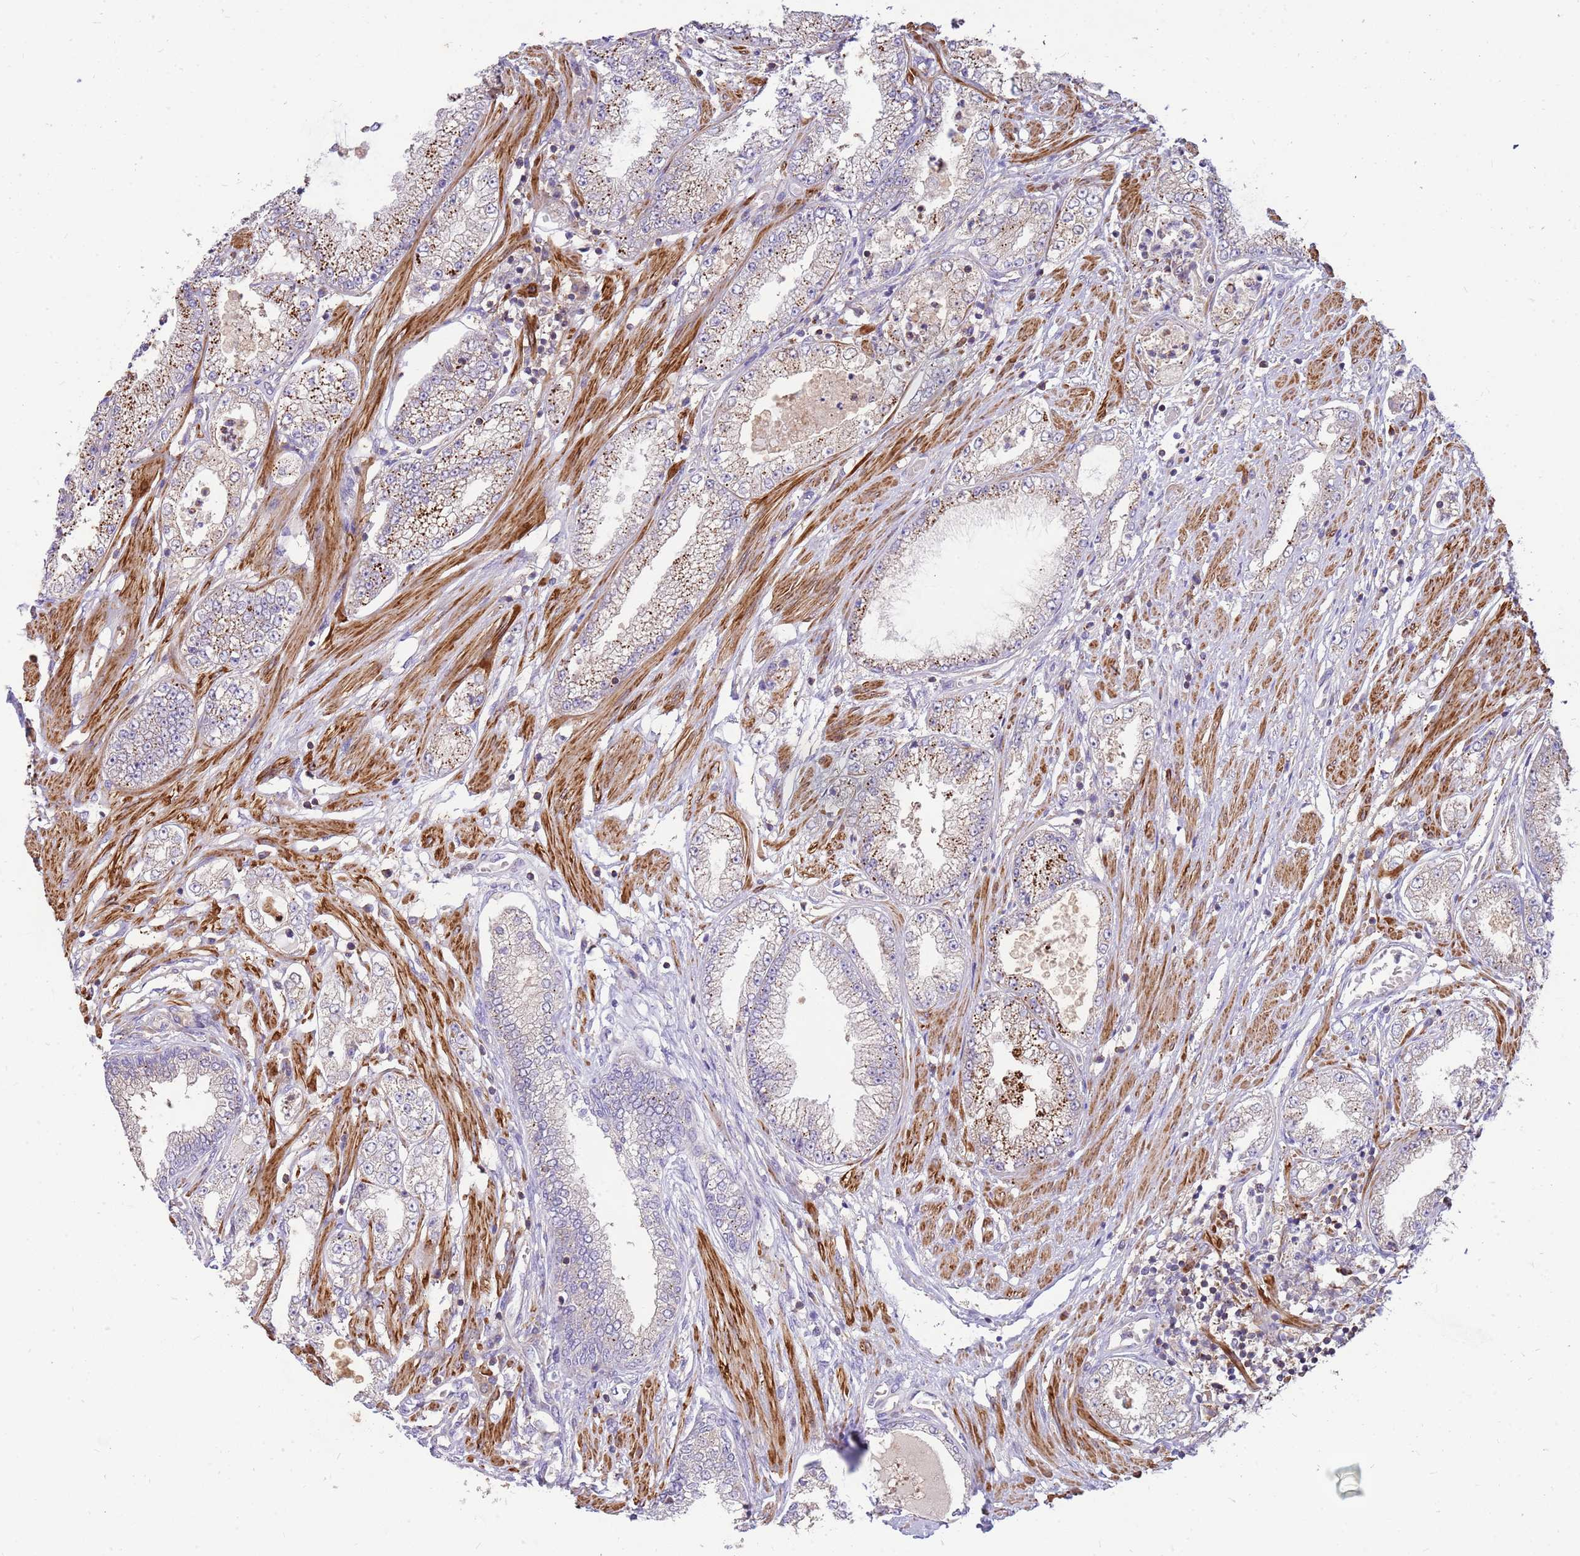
{"staining": {"intensity": "strong", "quantity": "25%-75%", "location": "cytoplasmic/membranous"}, "tissue": "prostate cancer", "cell_type": "Tumor cells", "image_type": "cancer", "snomed": [{"axis": "morphology", "description": "Adenocarcinoma, High grade"}, {"axis": "topography", "description": "Prostate"}], "caption": "This image exhibits prostate cancer (high-grade adenocarcinoma) stained with immunohistochemistry (IHC) to label a protein in brown. The cytoplasmic/membranous of tumor cells show strong positivity for the protein. Nuclei are counter-stained blue.", "gene": "MVD", "patient": {"sex": "male", "age": 69}}